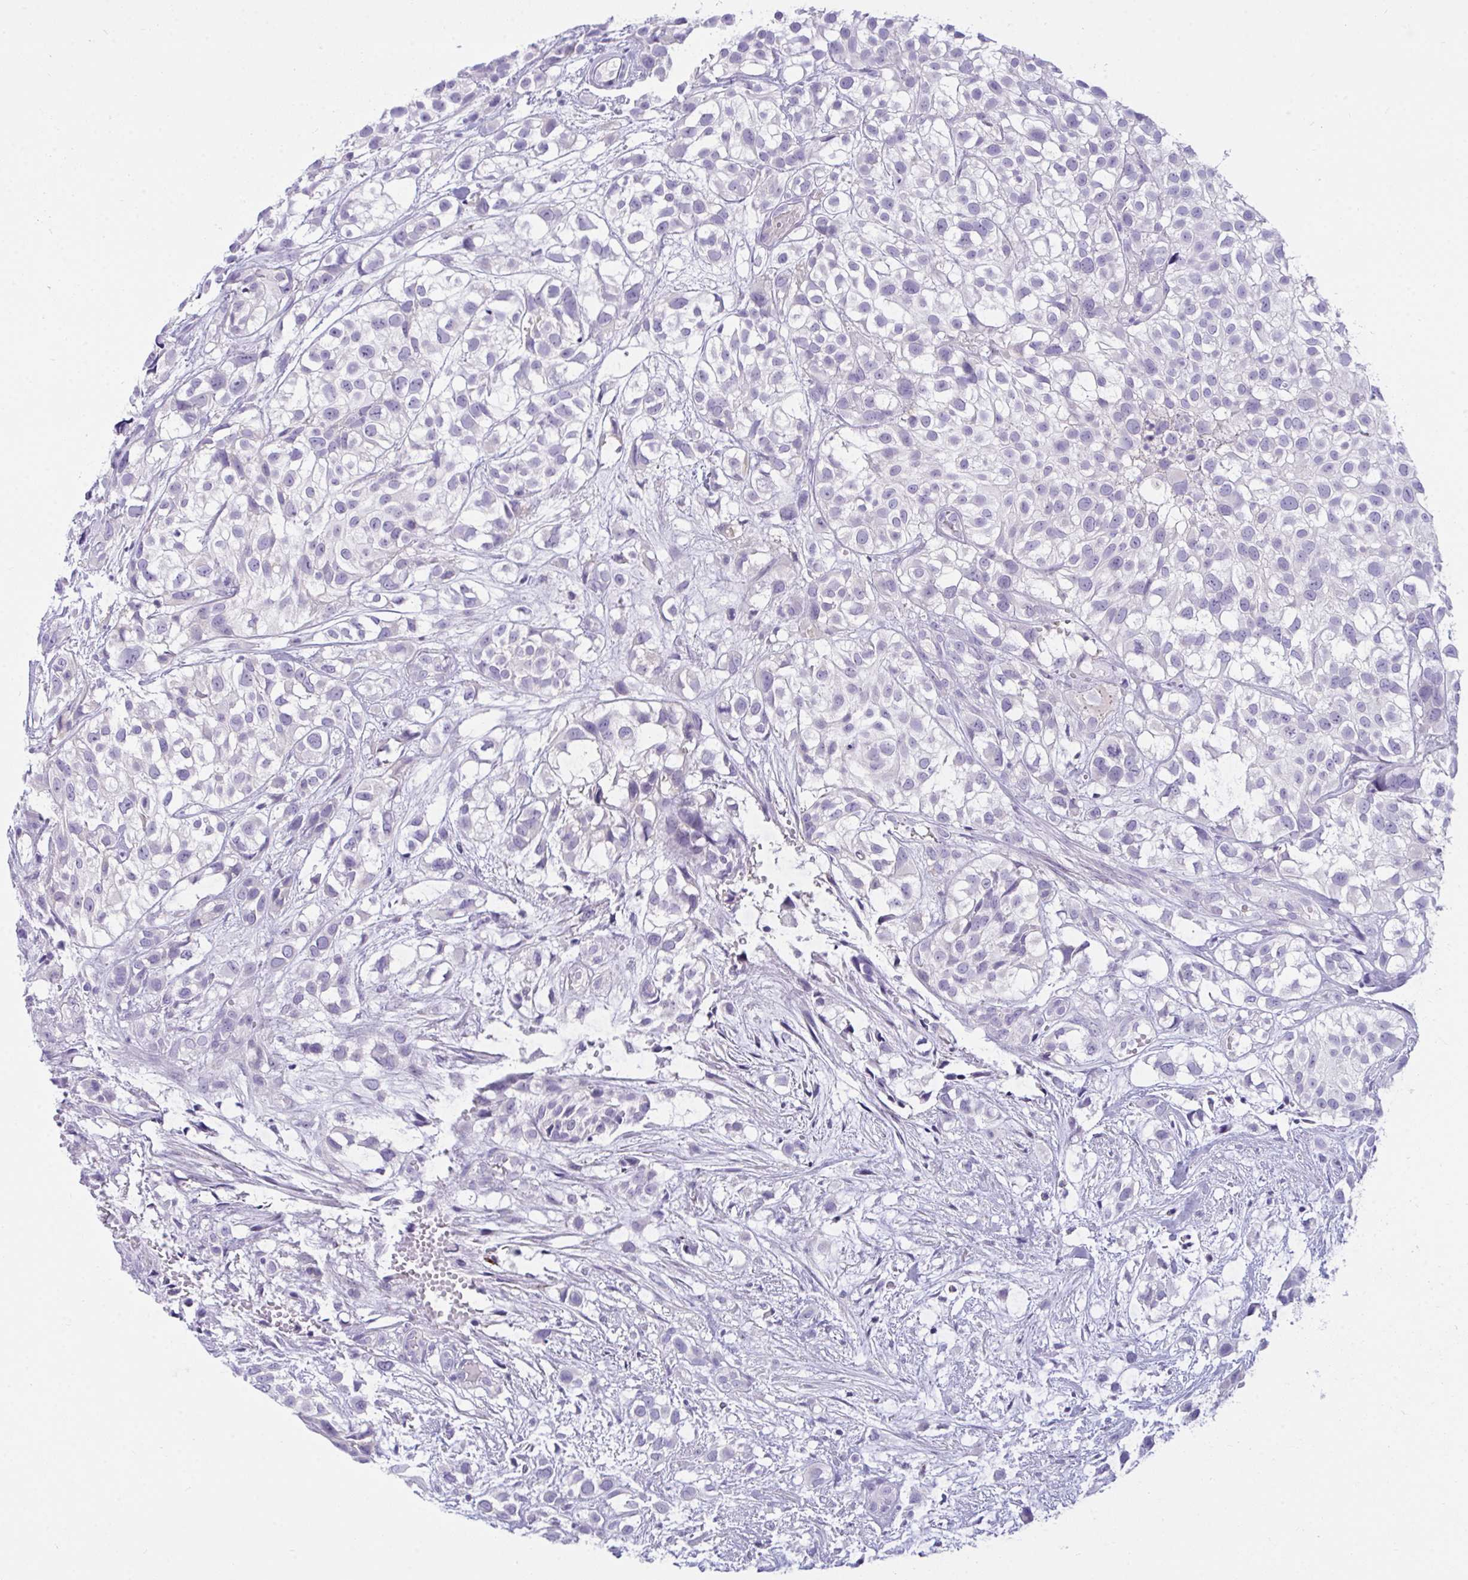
{"staining": {"intensity": "negative", "quantity": "none", "location": "none"}, "tissue": "urothelial cancer", "cell_type": "Tumor cells", "image_type": "cancer", "snomed": [{"axis": "morphology", "description": "Urothelial carcinoma, High grade"}, {"axis": "topography", "description": "Urinary bladder"}], "caption": "This is a photomicrograph of immunohistochemistry (IHC) staining of urothelial carcinoma (high-grade), which shows no positivity in tumor cells.", "gene": "SEMA6B", "patient": {"sex": "male", "age": 56}}